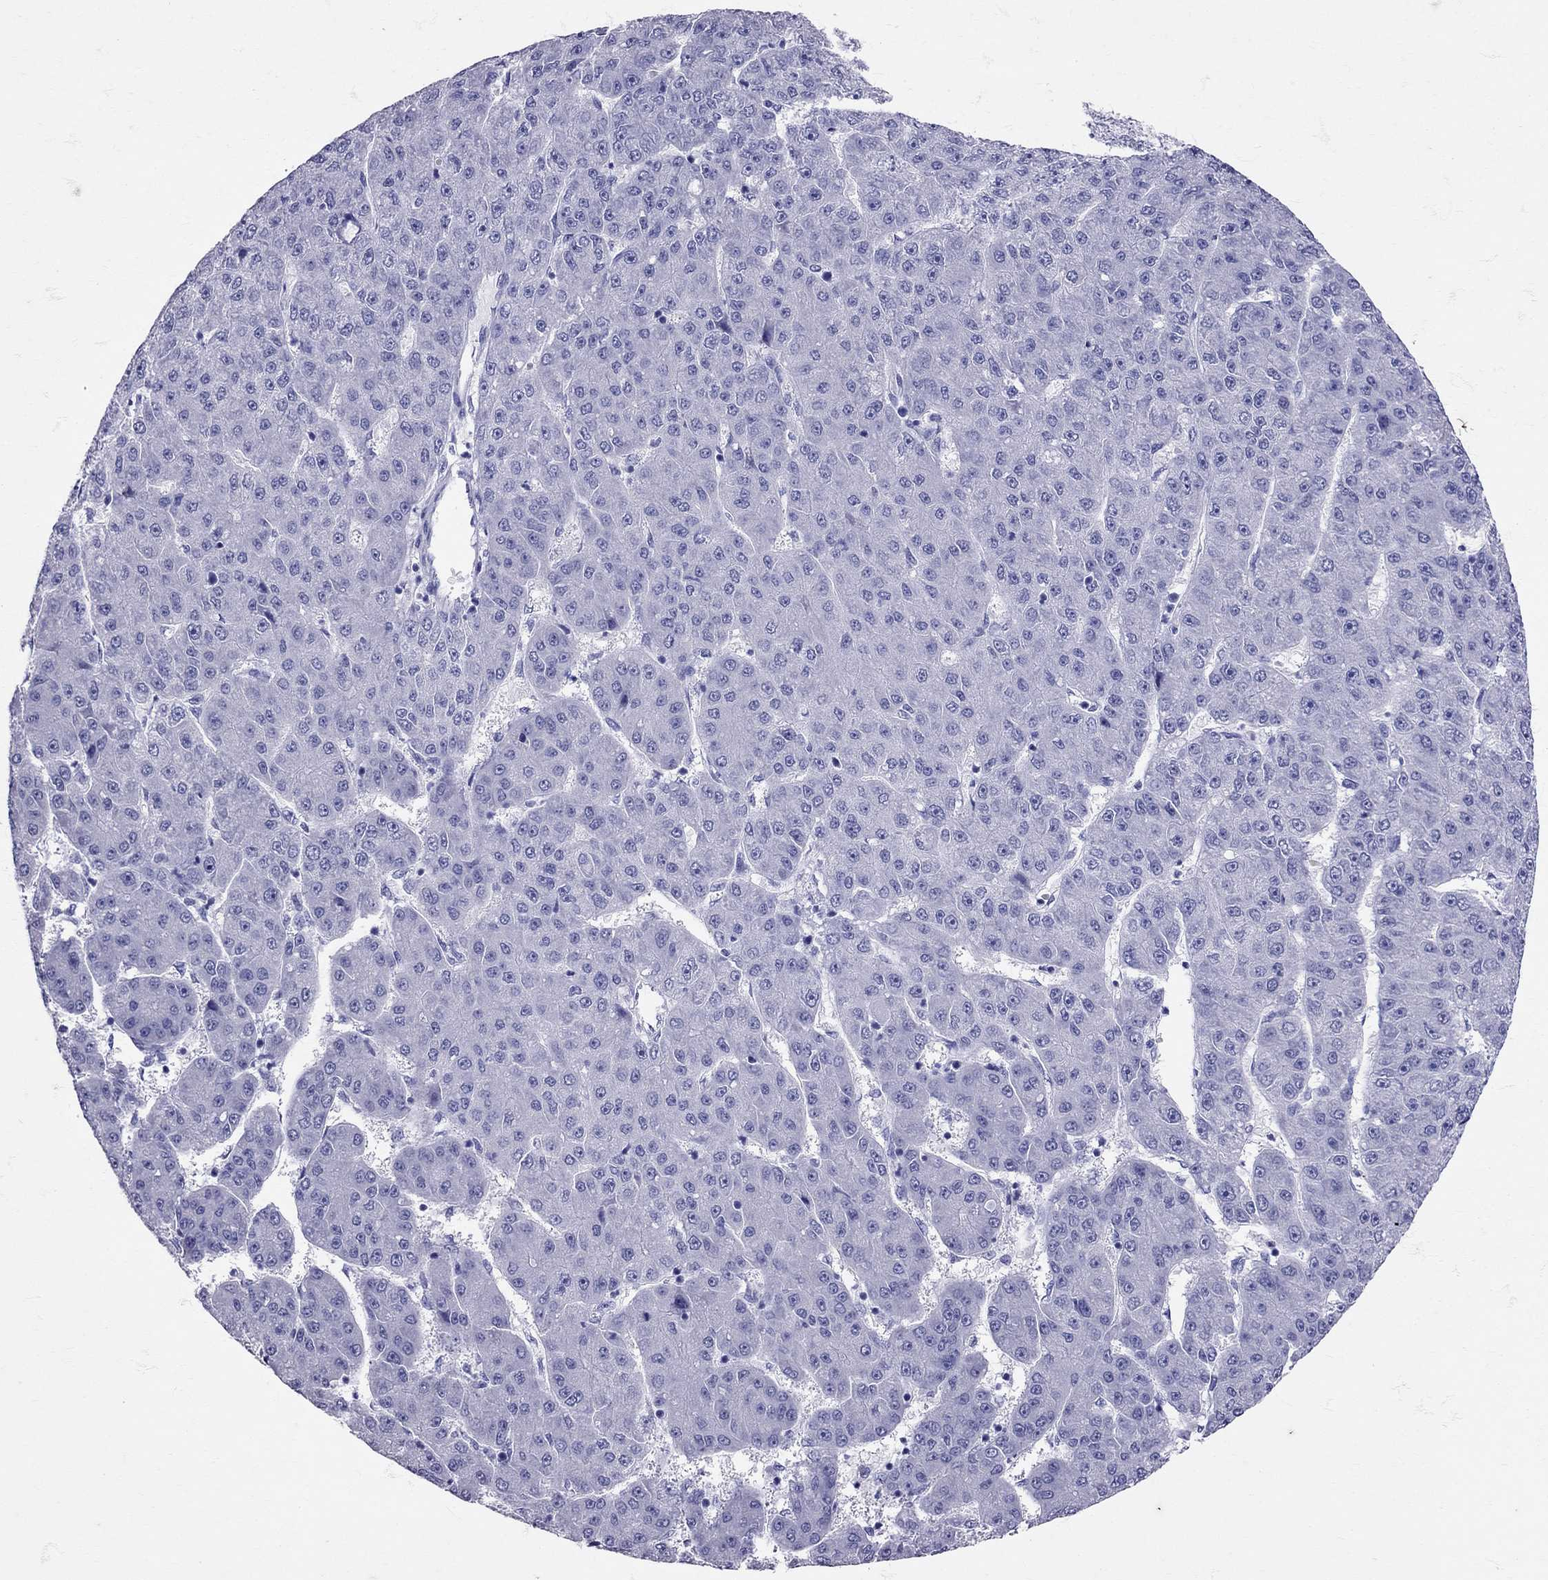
{"staining": {"intensity": "negative", "quantity": "none", "location": "none"}, "tissue": "liver cancer", "cell_type": "Tumor cells", "image_type": "cancer", "snomed": [{"axis": "morphology", "description": "Carcinoma, Hepatocellular, NOS"}, {"axis": "topography", "description": "Liver"}], "caption": "Protein analysis of liver hepatocellular carcinoma reveals no significant staining in tumor cells.", "gene": "AVP", "patient": {"sex": "male", "age": 67}}